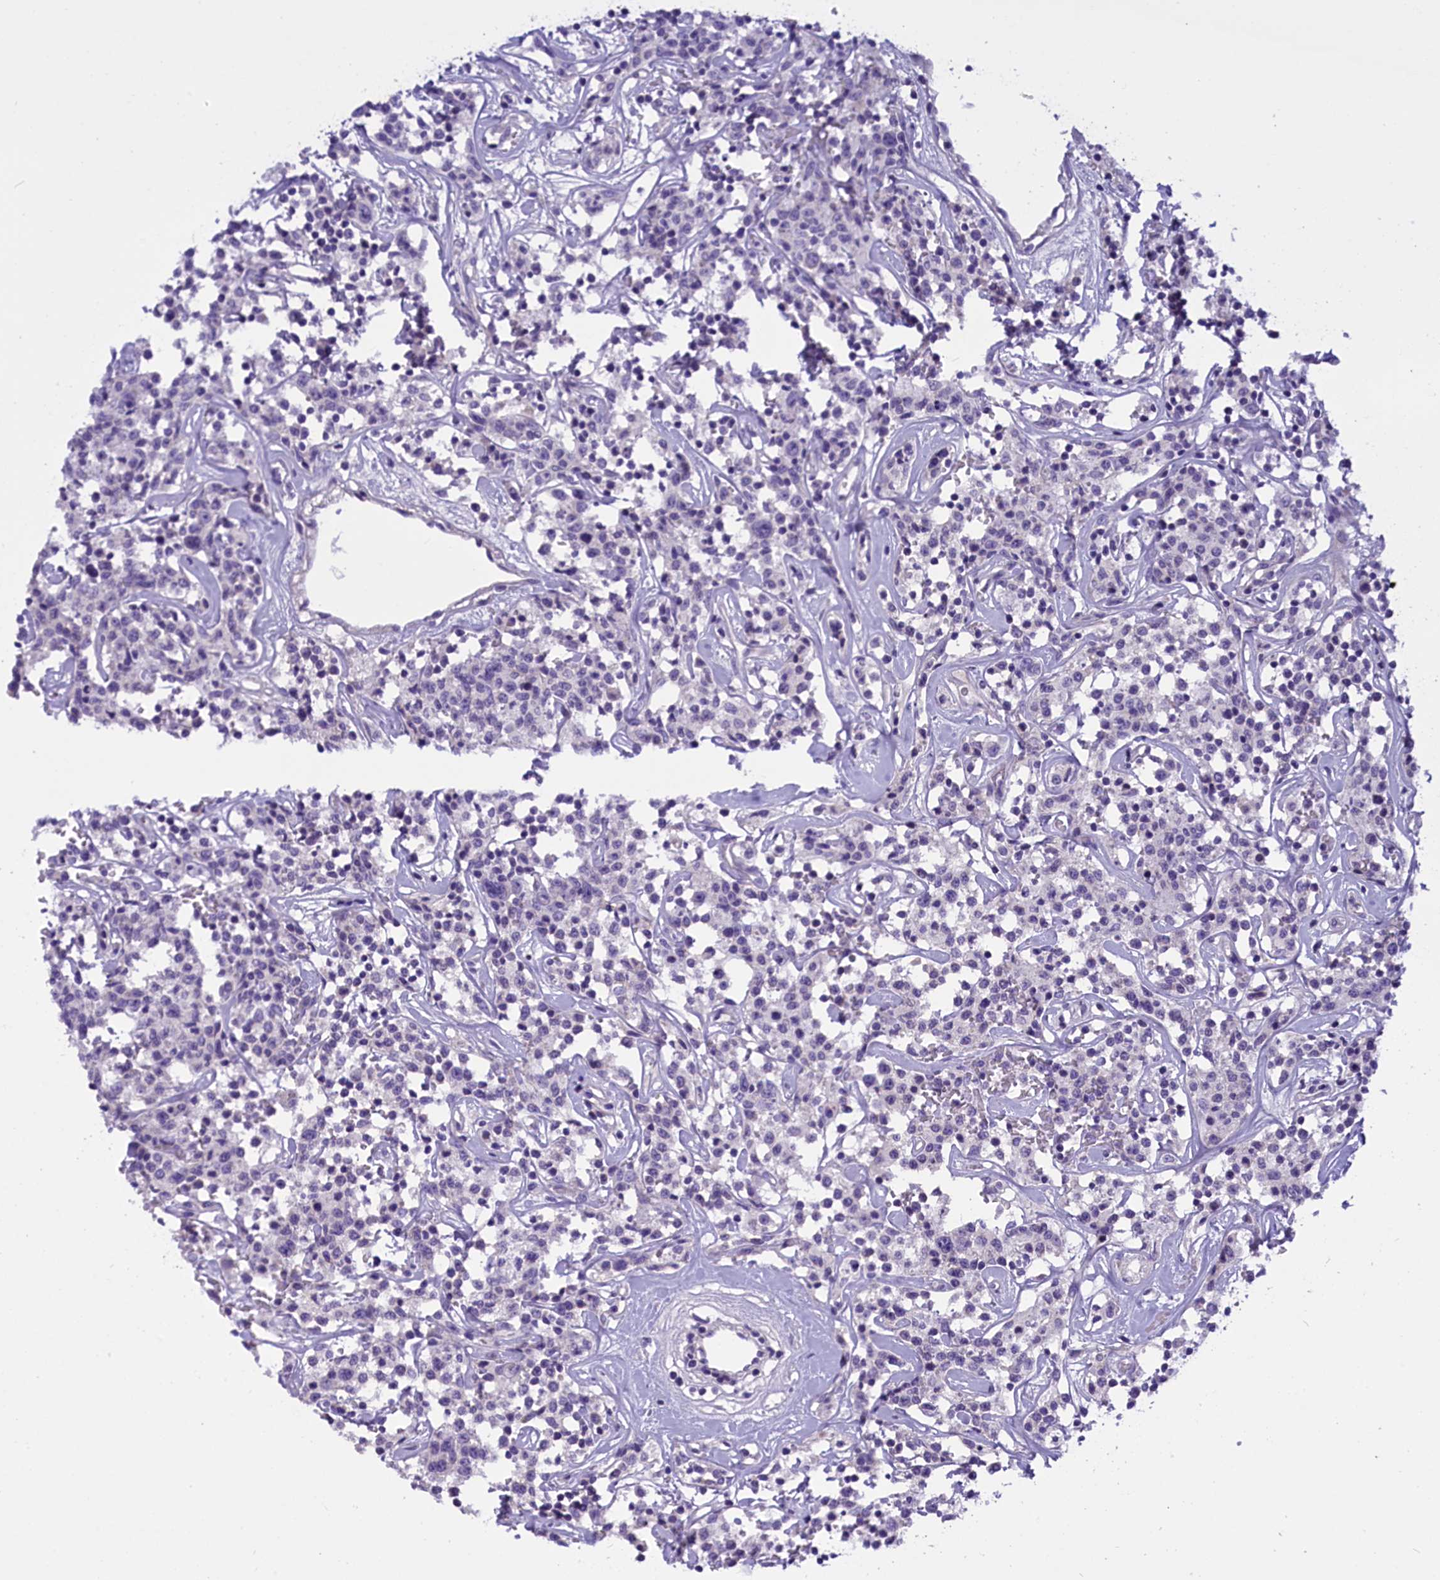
{"staining": {"intensity": "negative", "quantity": "none", "location": "none"}, "tissue": "lymphoma", "cell_type": "Tumor cells", "image_type": "cancer", "snomed": [{"axis": "morphology", "description": "Malignant lymphoma, non-Hodgkin's type, Low grade"}, {"axis": "topography", "description": "Small intestine"}], "caption": "Micrograph shows no significant protein staining in tumor cells of low-grade malignant lymphoma, non-Hodgkin's type. (Brightfield microscopy of DAB immunohistochemistry at high magnification).", "gene": "RTTN", "patient": {"sex": "female", "age": 59}}